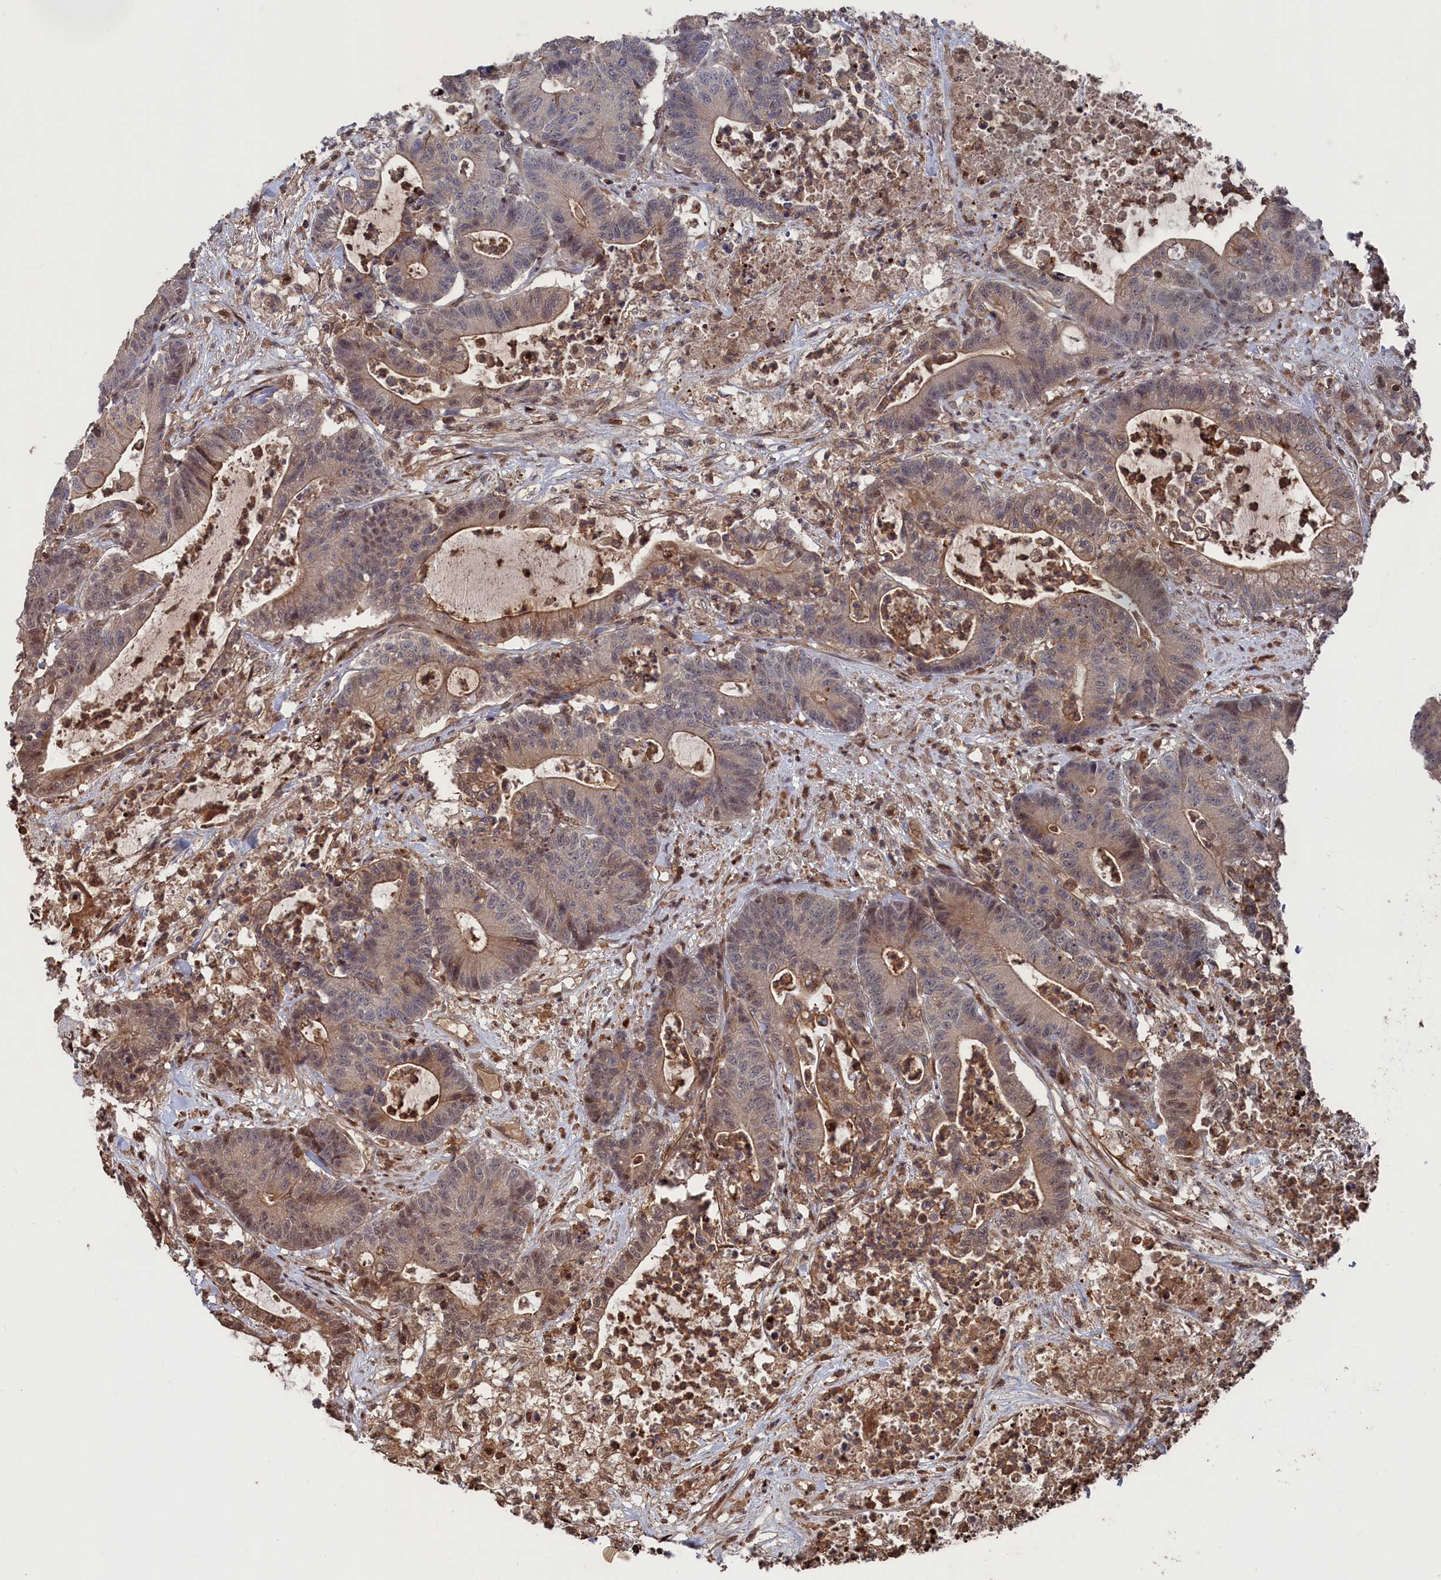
{"staining": {"intensity": "moderate", "quantity": "25%-75%", "location": "cytoplasmic/membranous,nuclear"}, "tissue": "colorectal cancer", "cell_type": "Tumor cells", "image_type": "cancer", "snomed": [{"axis": "morphology", "description": "Adenocarcinoma, NOS"}, {"axis": "topography", "description": "Colon"}], "caption": "The photomicrograph shows a brown stain indicating the presence of a protein in the cytoplasmic/membranous and nuclear of tumor cells in colorectal cancer.", "gene": "PLA2G15", "patient": {"sex": "female", "age": 84}}